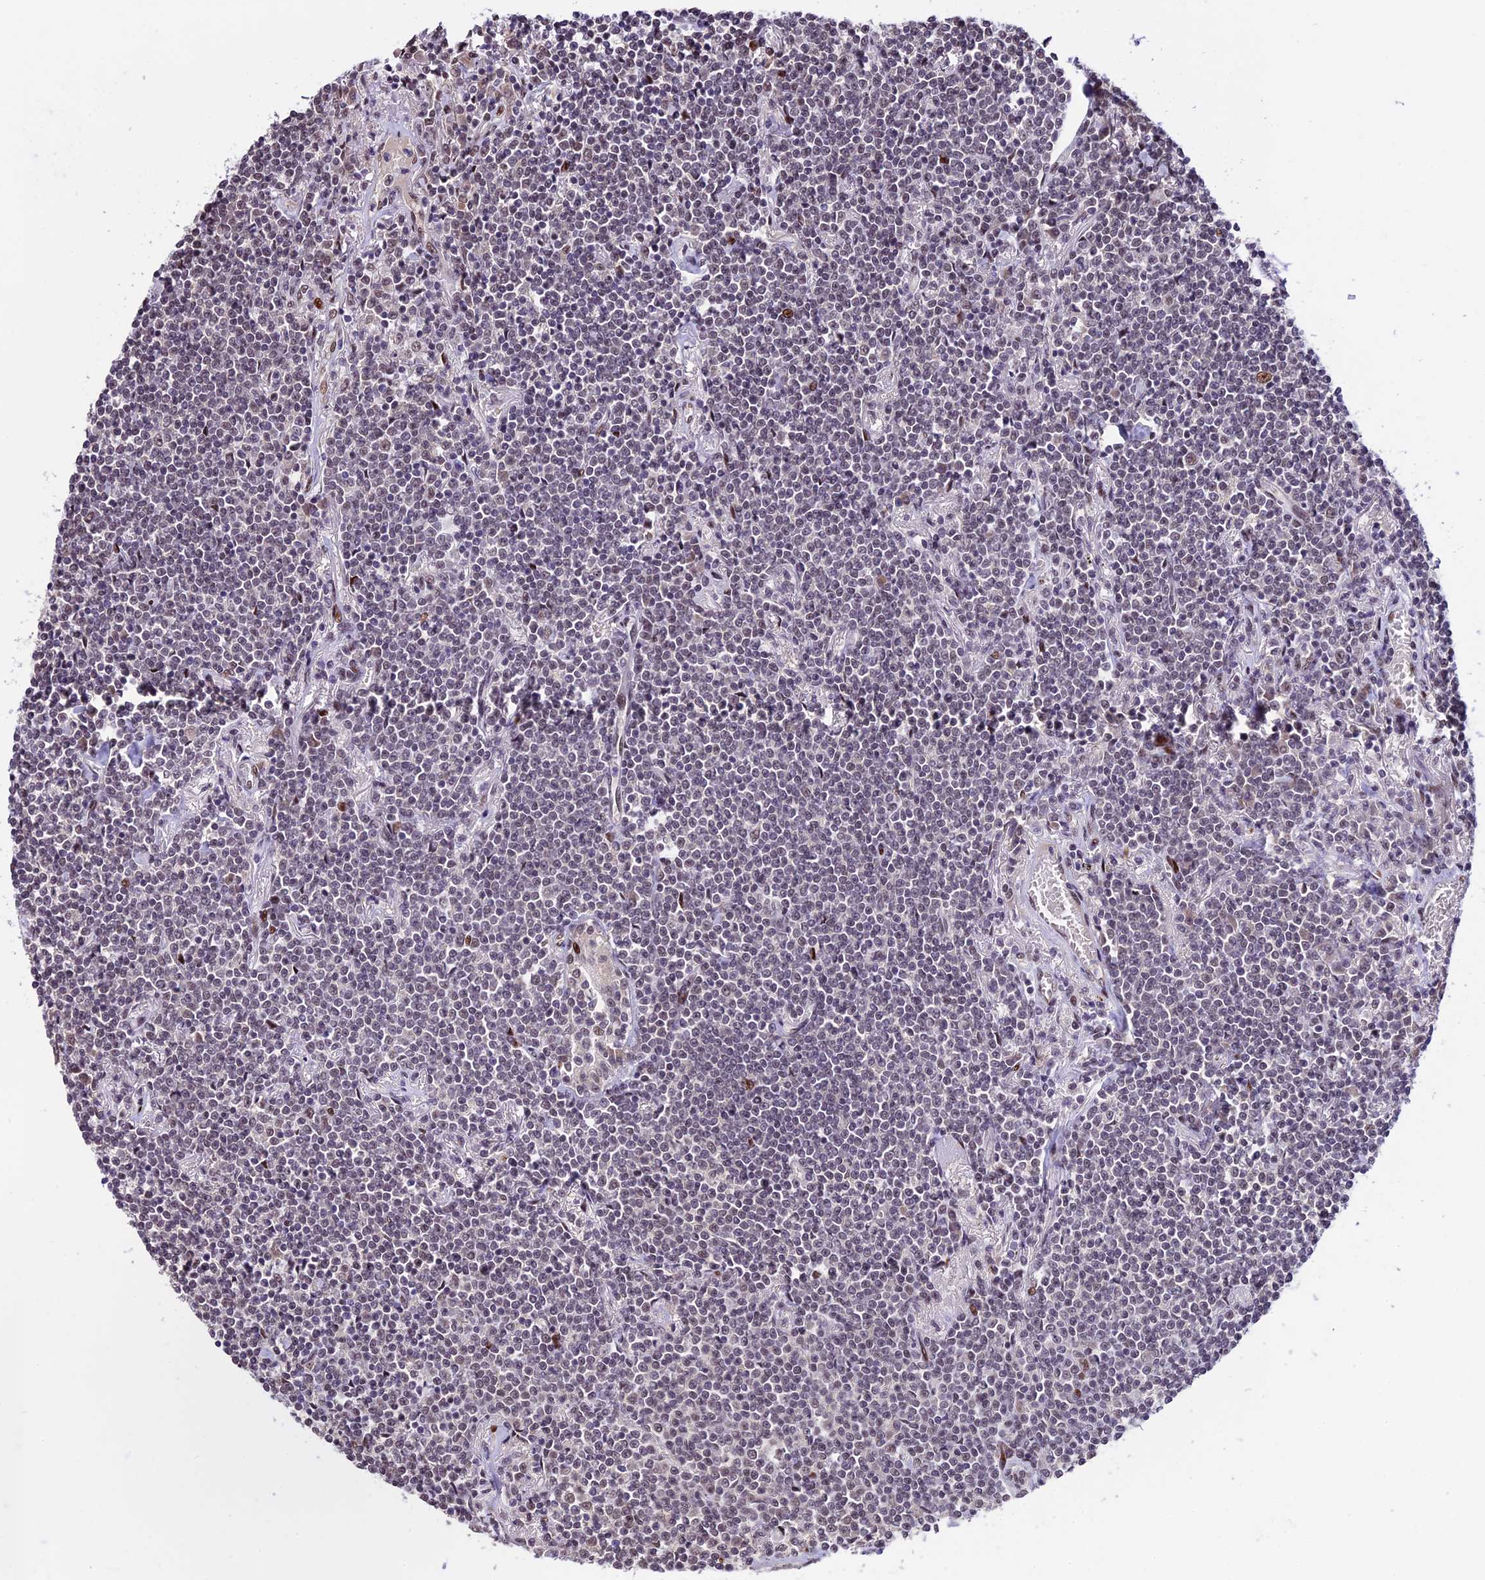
{"staining": {"intensity": "negative", "quantity": "none", "location": "none"}, "tissue": "lymphoma", "cell_type": "Tumor cells", "image_type": "cancer", "snomed": [{"axis": "morphology", "description": "Malignant lymphoma, non-Hodgkin's type, Low grade"}, {"axis": "topography", "description": "Lung"}], "caption": "The photomicrograph displays no staining of tumor cells in low-grade malignant lymphoma, non-Hodgkin's type. Brightfield microscopy of immunohistochemistry (IHC) stained with DAB (3,3'-diaminobenzidine) (brown) and hematoxylin (blue), captured at high magnification.", "gene": "TCP11L2", "patient": {"sex": "female", "age": 71}}